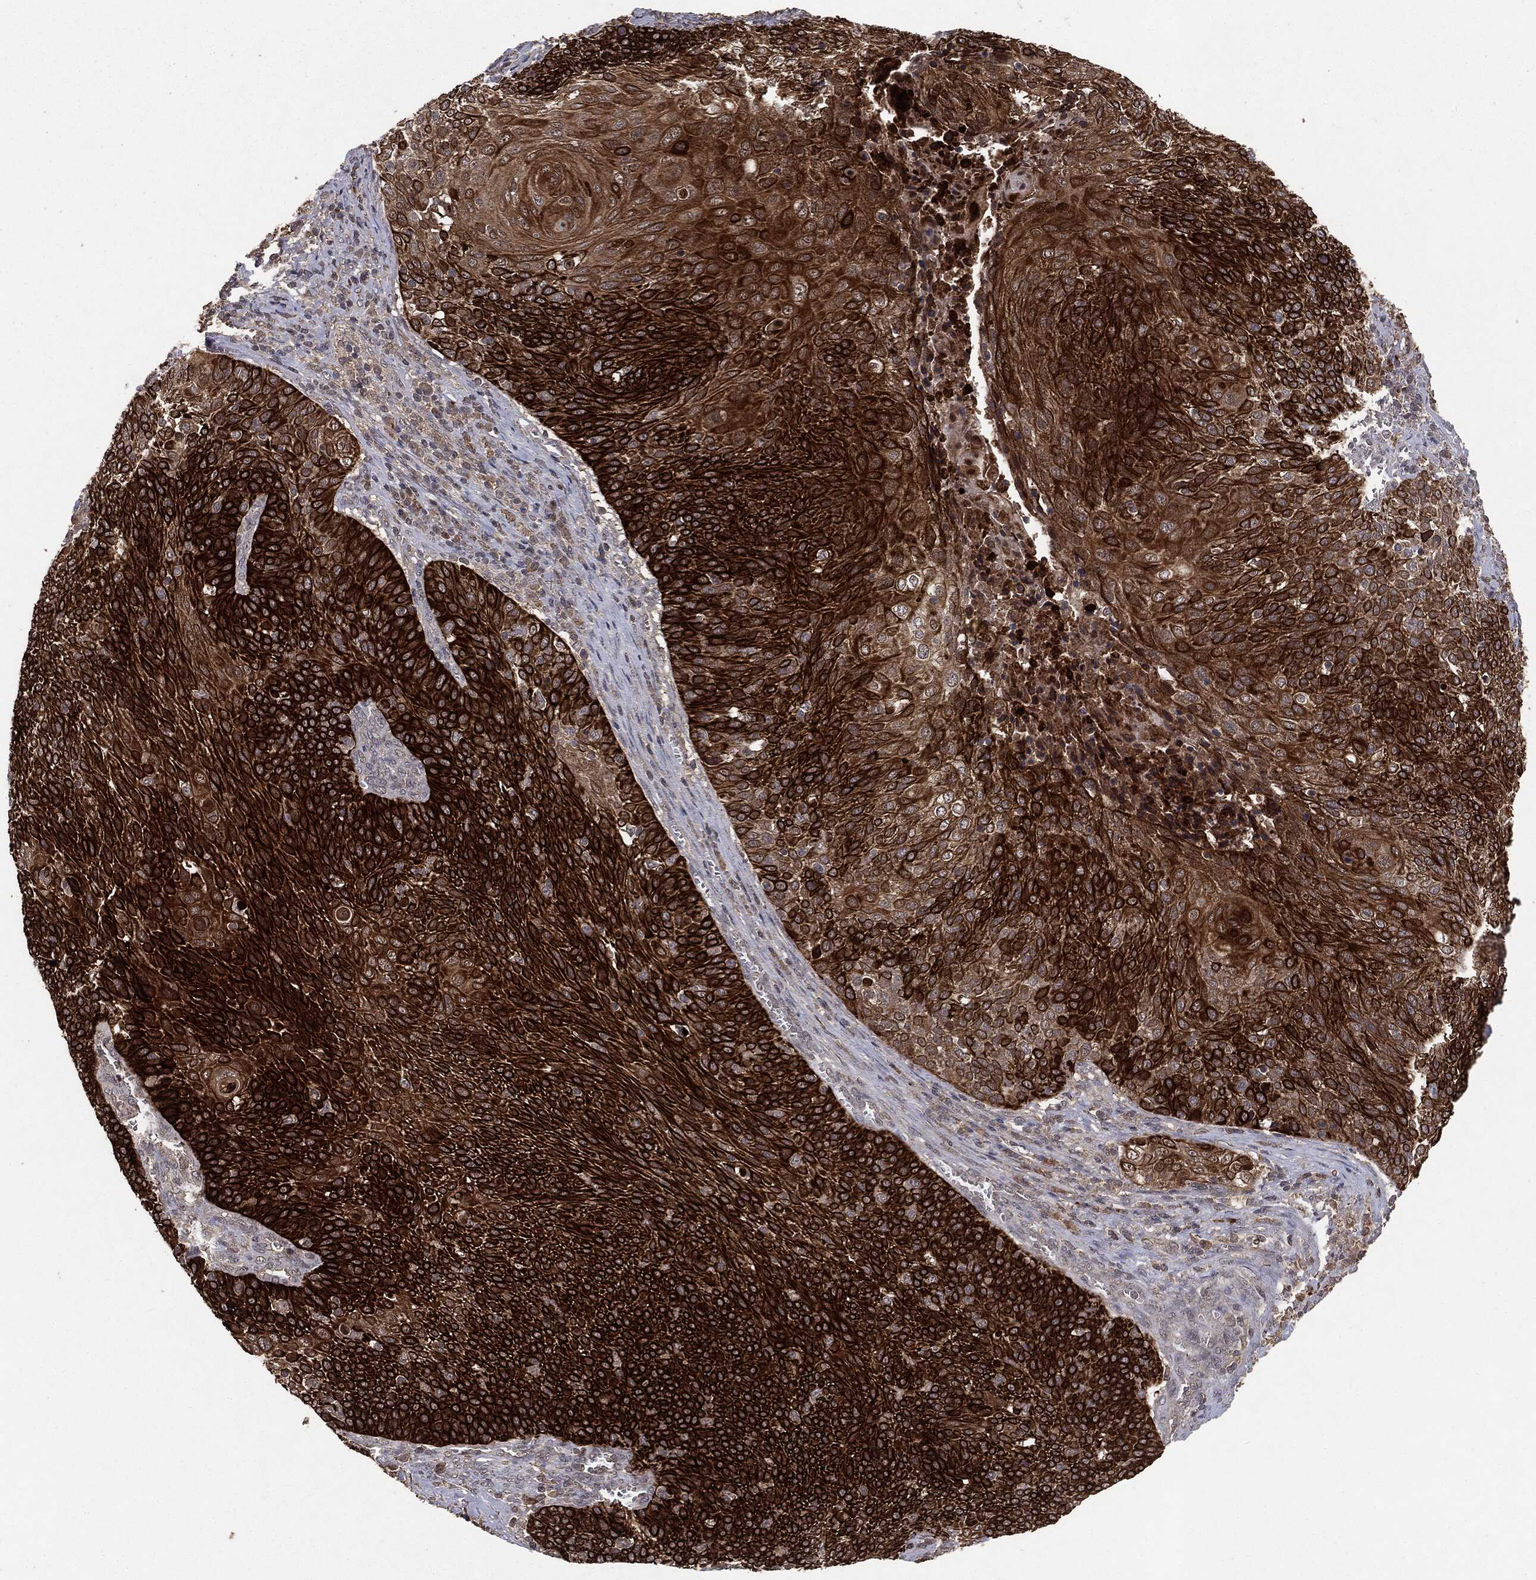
{"staining": {"intensity": "strong", "quantity": ">75%", "location": "cytoplasmic/membranous"}, "tissue": "cervical cancer", "cell_type": "Tumor cells", "image_type": "cancer", "snomed": [{"axis": "morphology", "description": "Squamous cell carcinoma, NOS"}, {"axis": "topography", "description": "Cervix"}], "caption": "This image shows immunohistochemistry (IHC) staining of cervical squamous cell carcinoma, with high strong cytoplasmic/membranous expression in about >75% of tumor cells.", "gene": "MTOR", "patient": {"sex": "female", "age": 31}}